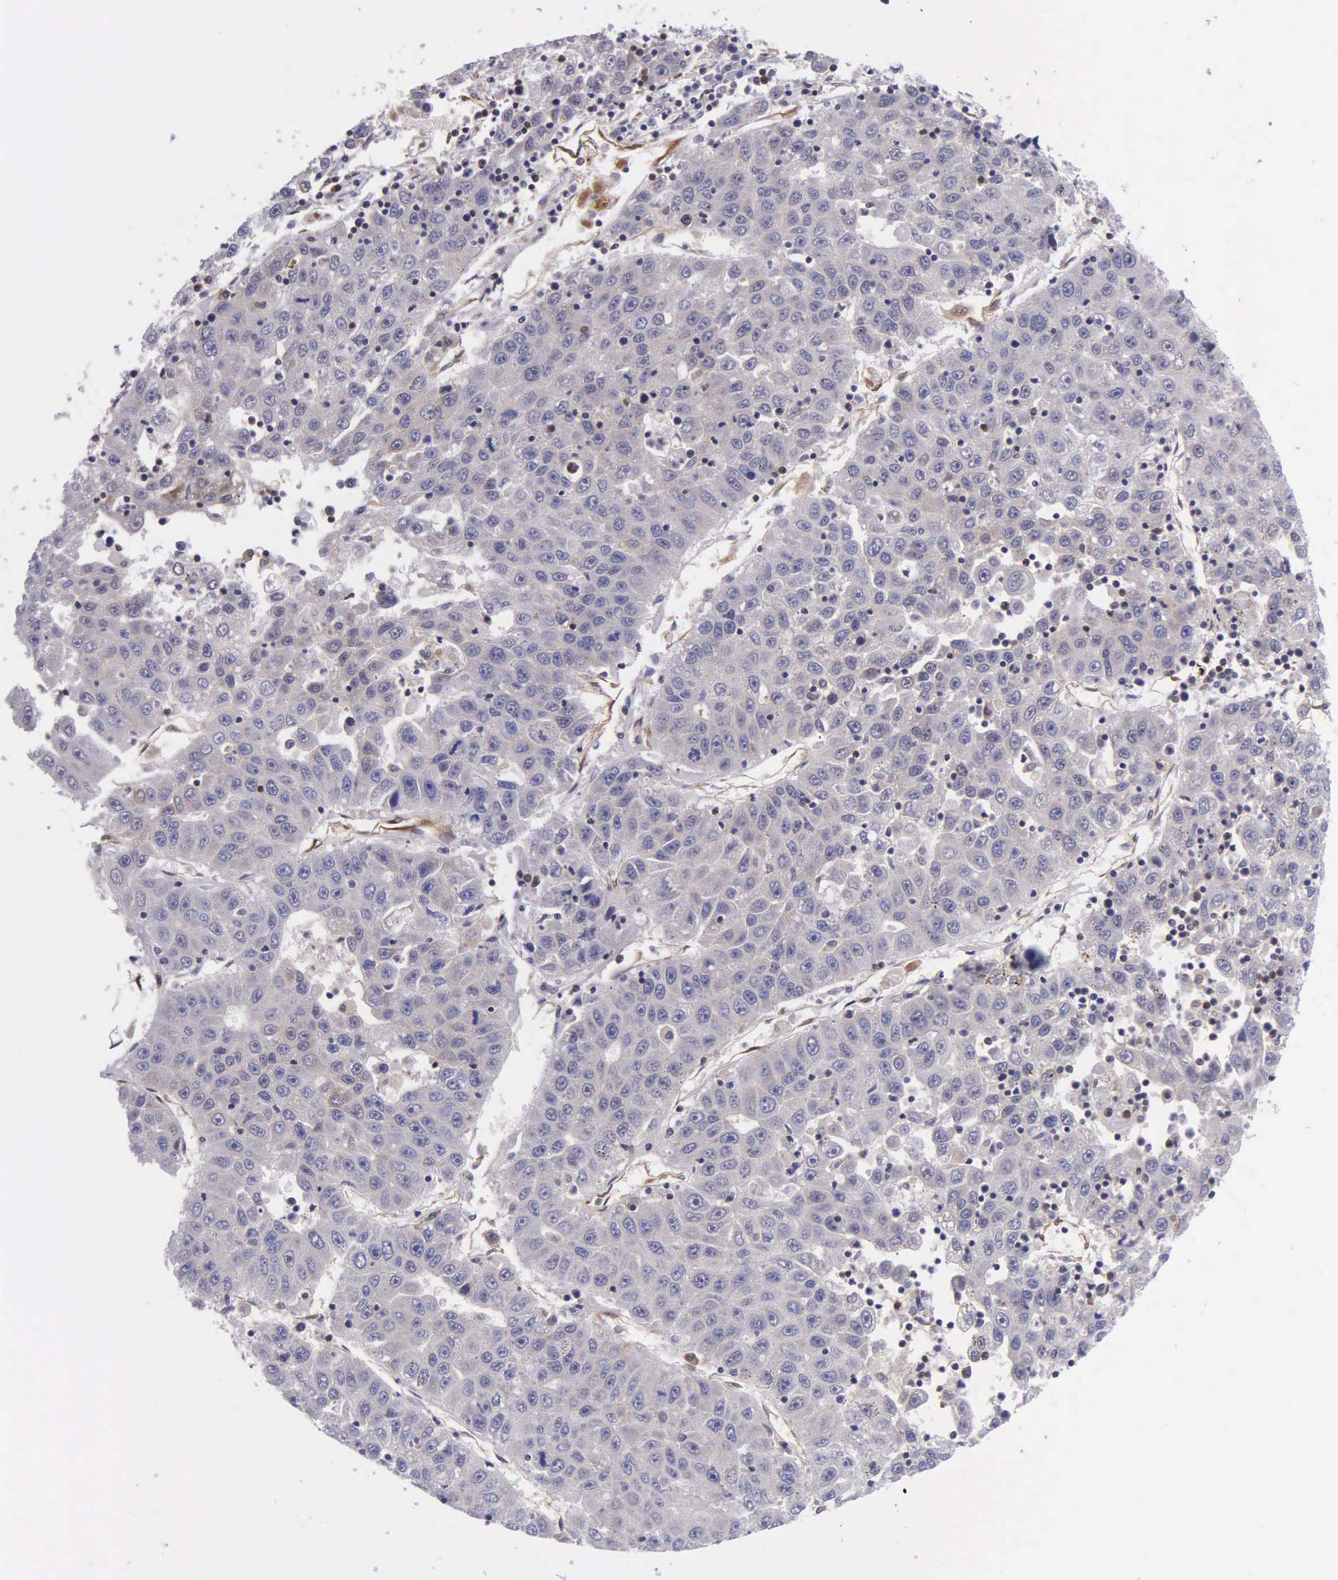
{"staining": {"intensity": "weak", "quantity": ">75%", "location": "cytoplasmic/membranous"}, "tissue": "liver cancer", "cell_type": "Tumor cells", "image_type": "cancer", "snomed": [{"axis": "morphology", "description": "Carcinoma, Hepatocellular, NOS"}, {"axis": "topography", "description": "Liver"}], "caption": "Liver cancer tissue reveals weak cytoplasmic/membranous positivity in approximately >75% of tumor cells, visualized by immunohistochemistry.", "gene": "GMPR2", "patient": {"sex": "male", "age": 49}}